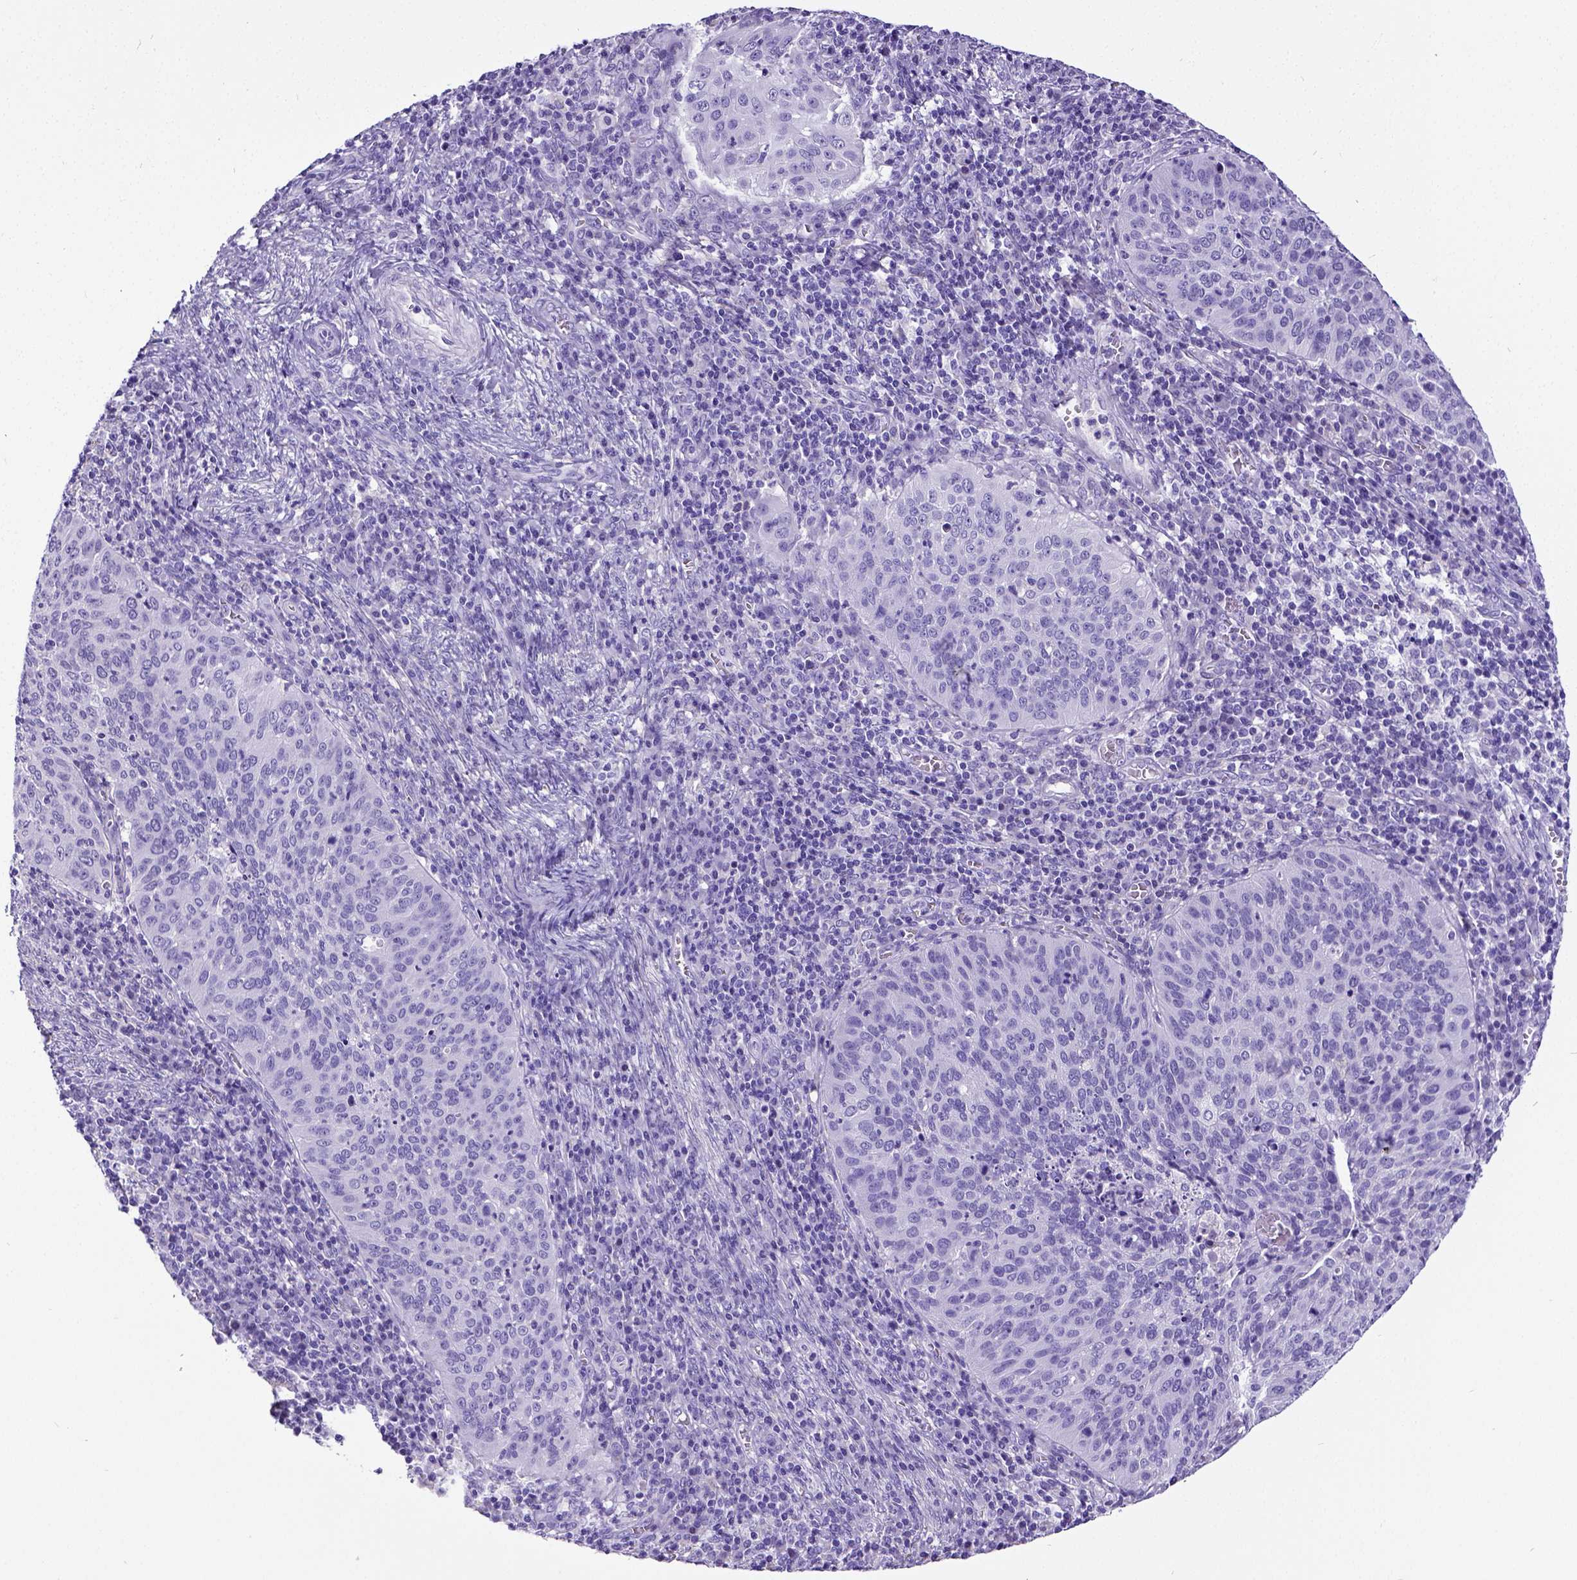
{"staining": {"intensity": "negative", "quantity": "none", "location": "none"}, "tissue": "cervical cancer", "cell_type": "Tumor cells", "image_type": "cancer", "snomed": [{"axis": "morphology", "description": "Squamous cell carcinoma, NOS"}, {"axis": "topography", "description": "Cervix"}], "caption": "The immunohistochemistry histopathology image has no significant positivity in tumor cells of squamous cell carcinoma (cervical) tissue.", "gene": "SATB2", "patient": {"sex": "female", "age": 39}}